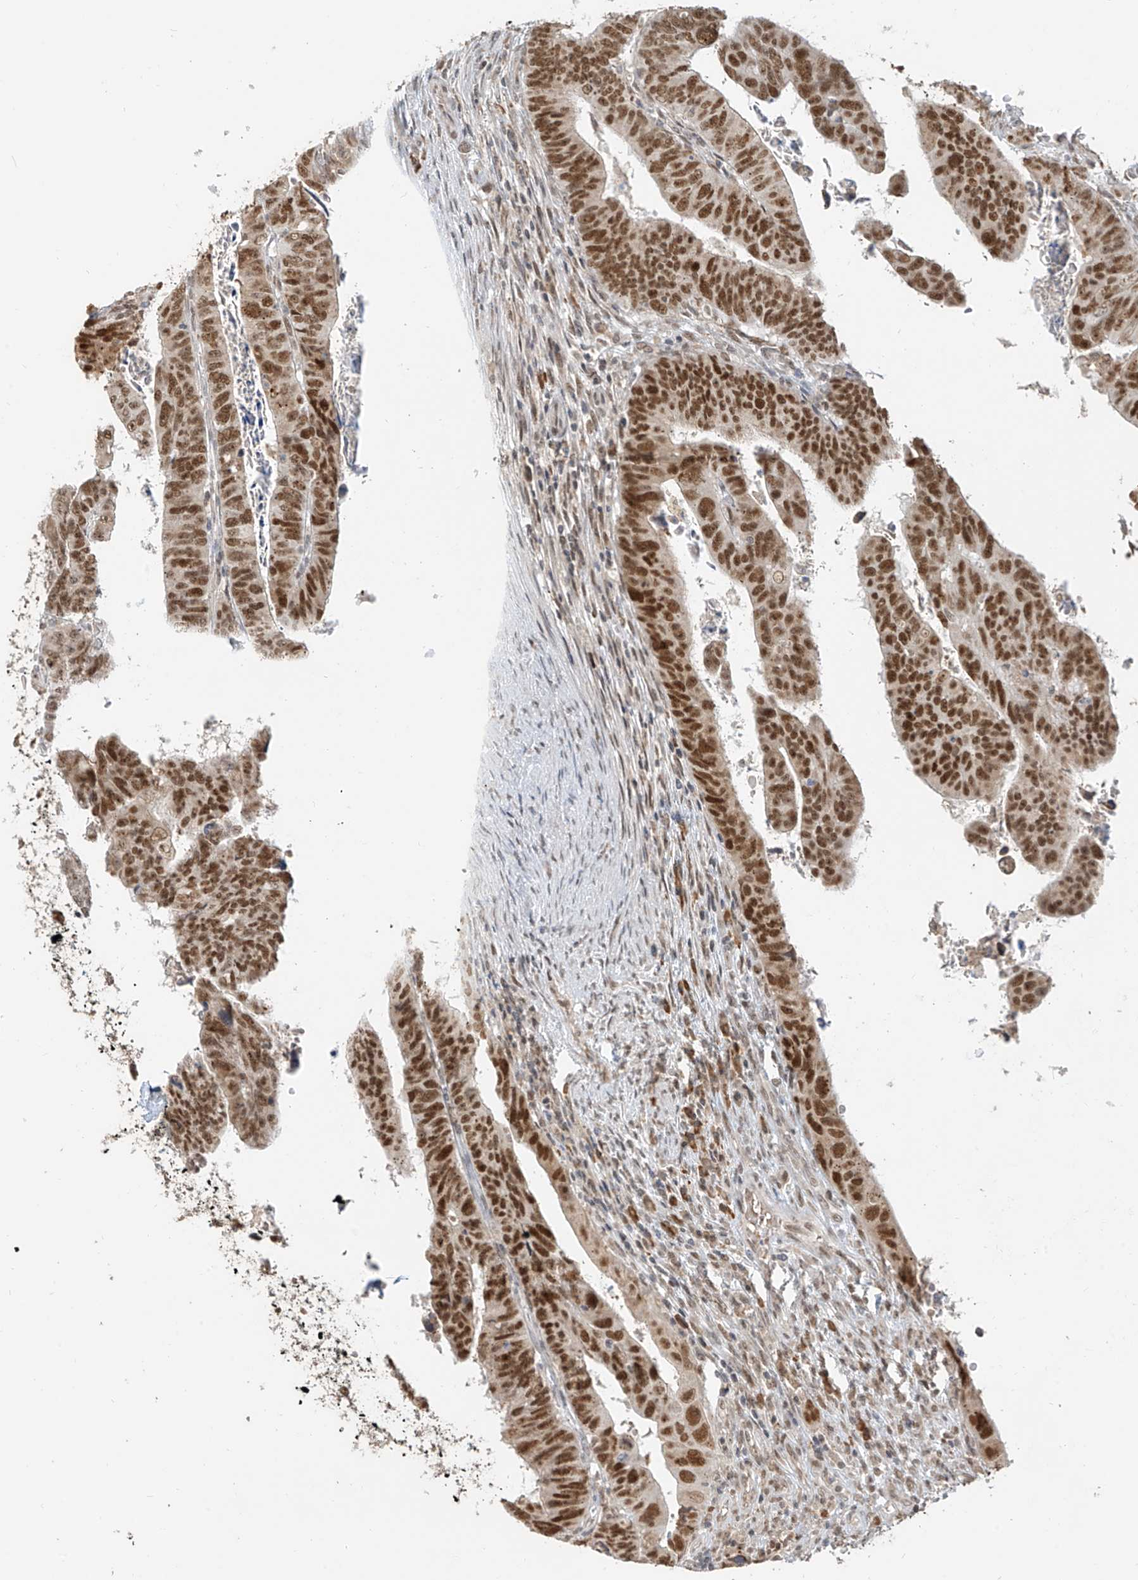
{"staining": {"intensity": "moderate", "quantity": ">75%", "location": "nuclear"}, "tissue": "colorectal cancer", "cell_type": "Tumor cells", "image_type": "cancer", "snomed": [{"axis": "morphology", "description": "Normal tissue, NOS"}, {"axis": "morphology", "description": "Adenocarcinoma, NOS"}, {"axis": "topography", "description": "Rectum"}], "caption": "This is an image of IHC staining of colorectal cancer, which shows moderate positivity in the nuclear of tumor cells.", "gene": "ZMYM2", "patient": {"sex": "female", "age": 65}}